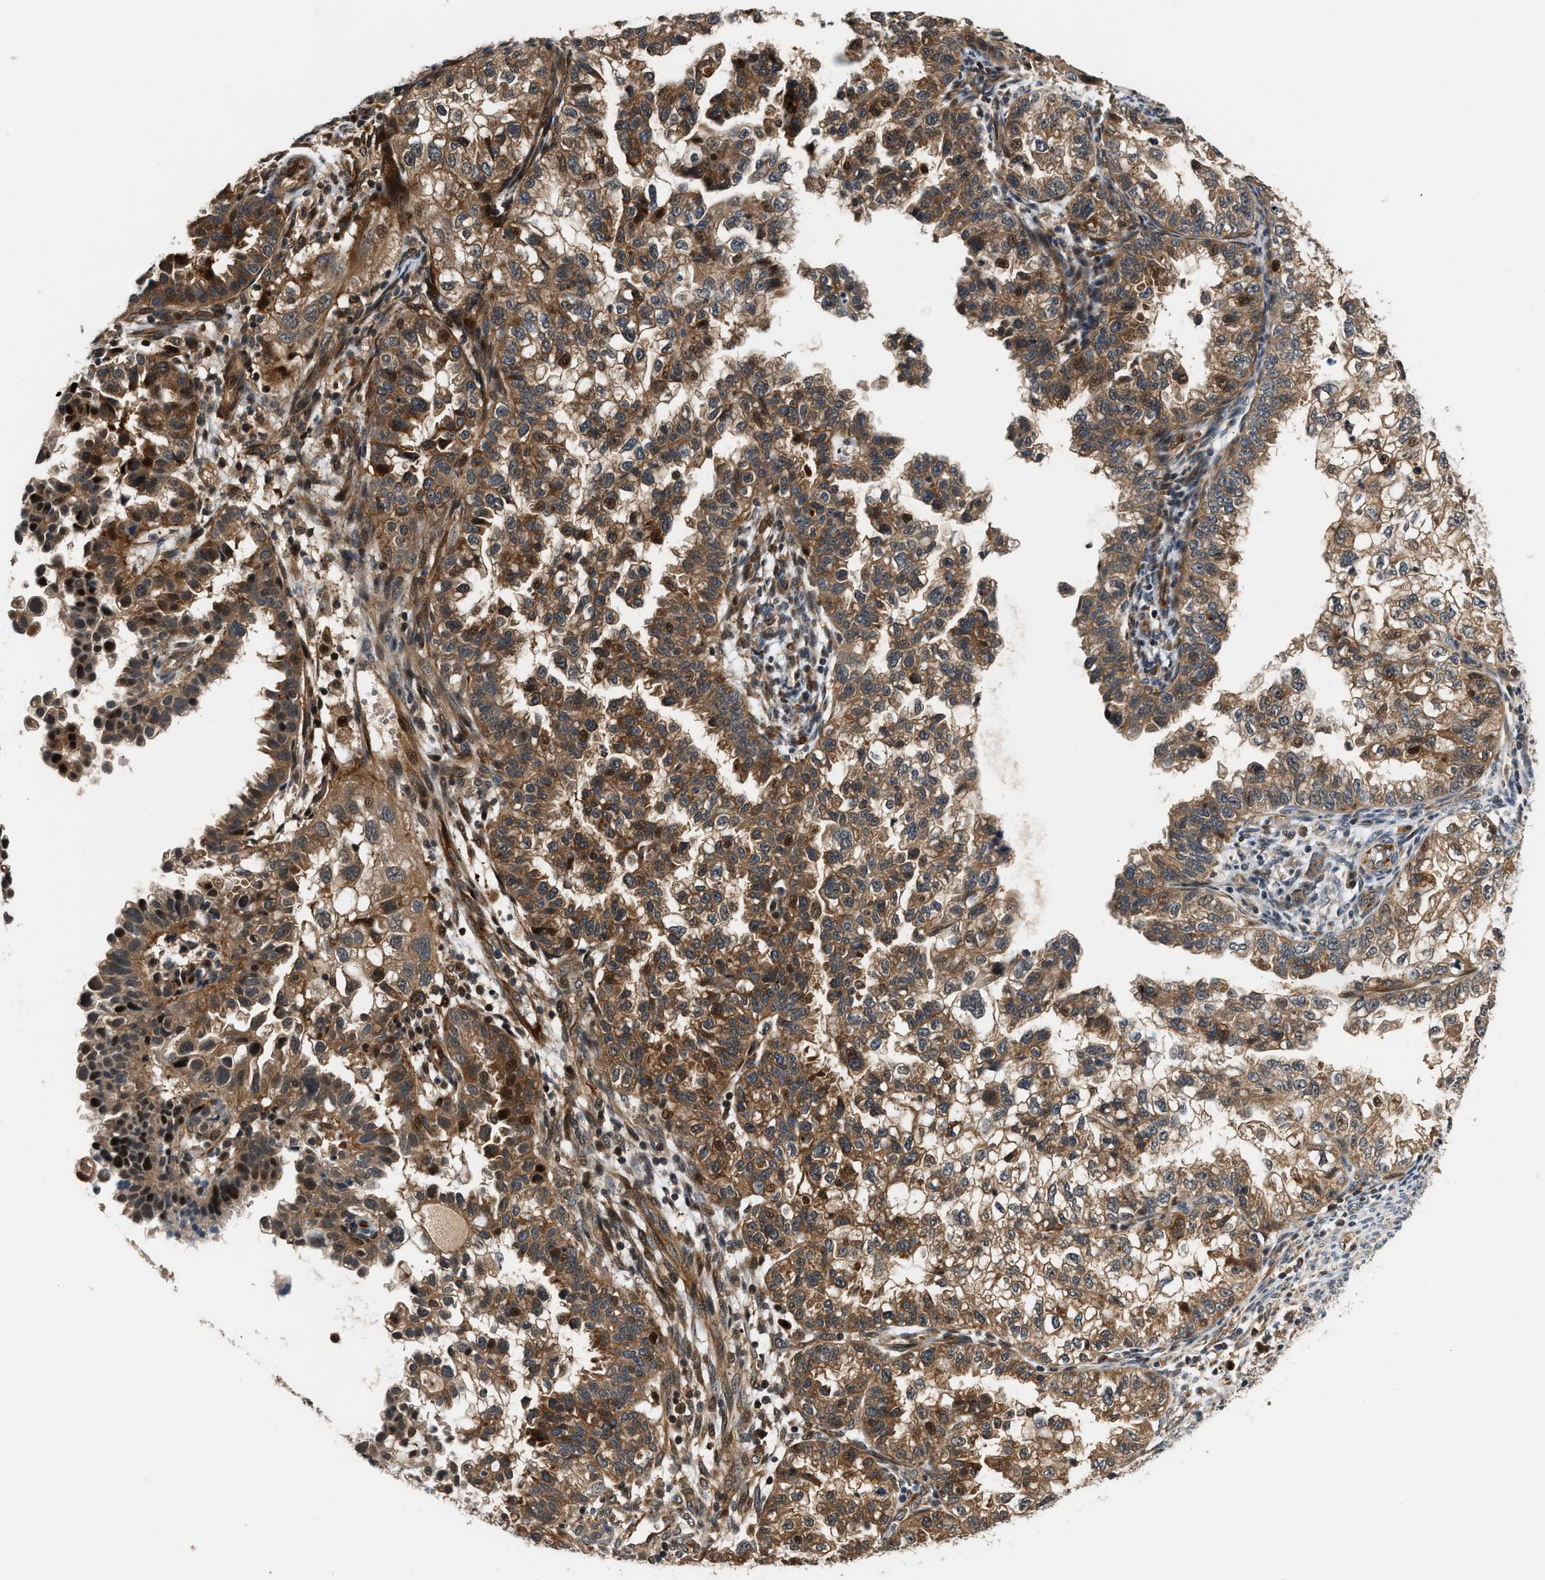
{"staining": {"intensity": "moderate", "quantity": ">75%", "location": "cytoplasmic/membranous"}, "tissue": "endometrial cancer", "cell_type": "Tumor cells", "image_type": "cancer", "snomed": [{"axis": "morphology", "description": "Adenocarcinoma, NOS"}, {"axis": "topography", "description": "Endometrium"}], "caption": "DAB (3,3'-diaminobenzidine) immunohistochemical staining of adenocarcinoma (endometrial) displays moderate cytoplasmic/membranous protein expression in about >75% of tumor cells.", "gene": "TUT7", "patient": {"sex": "female", "age": 85}}